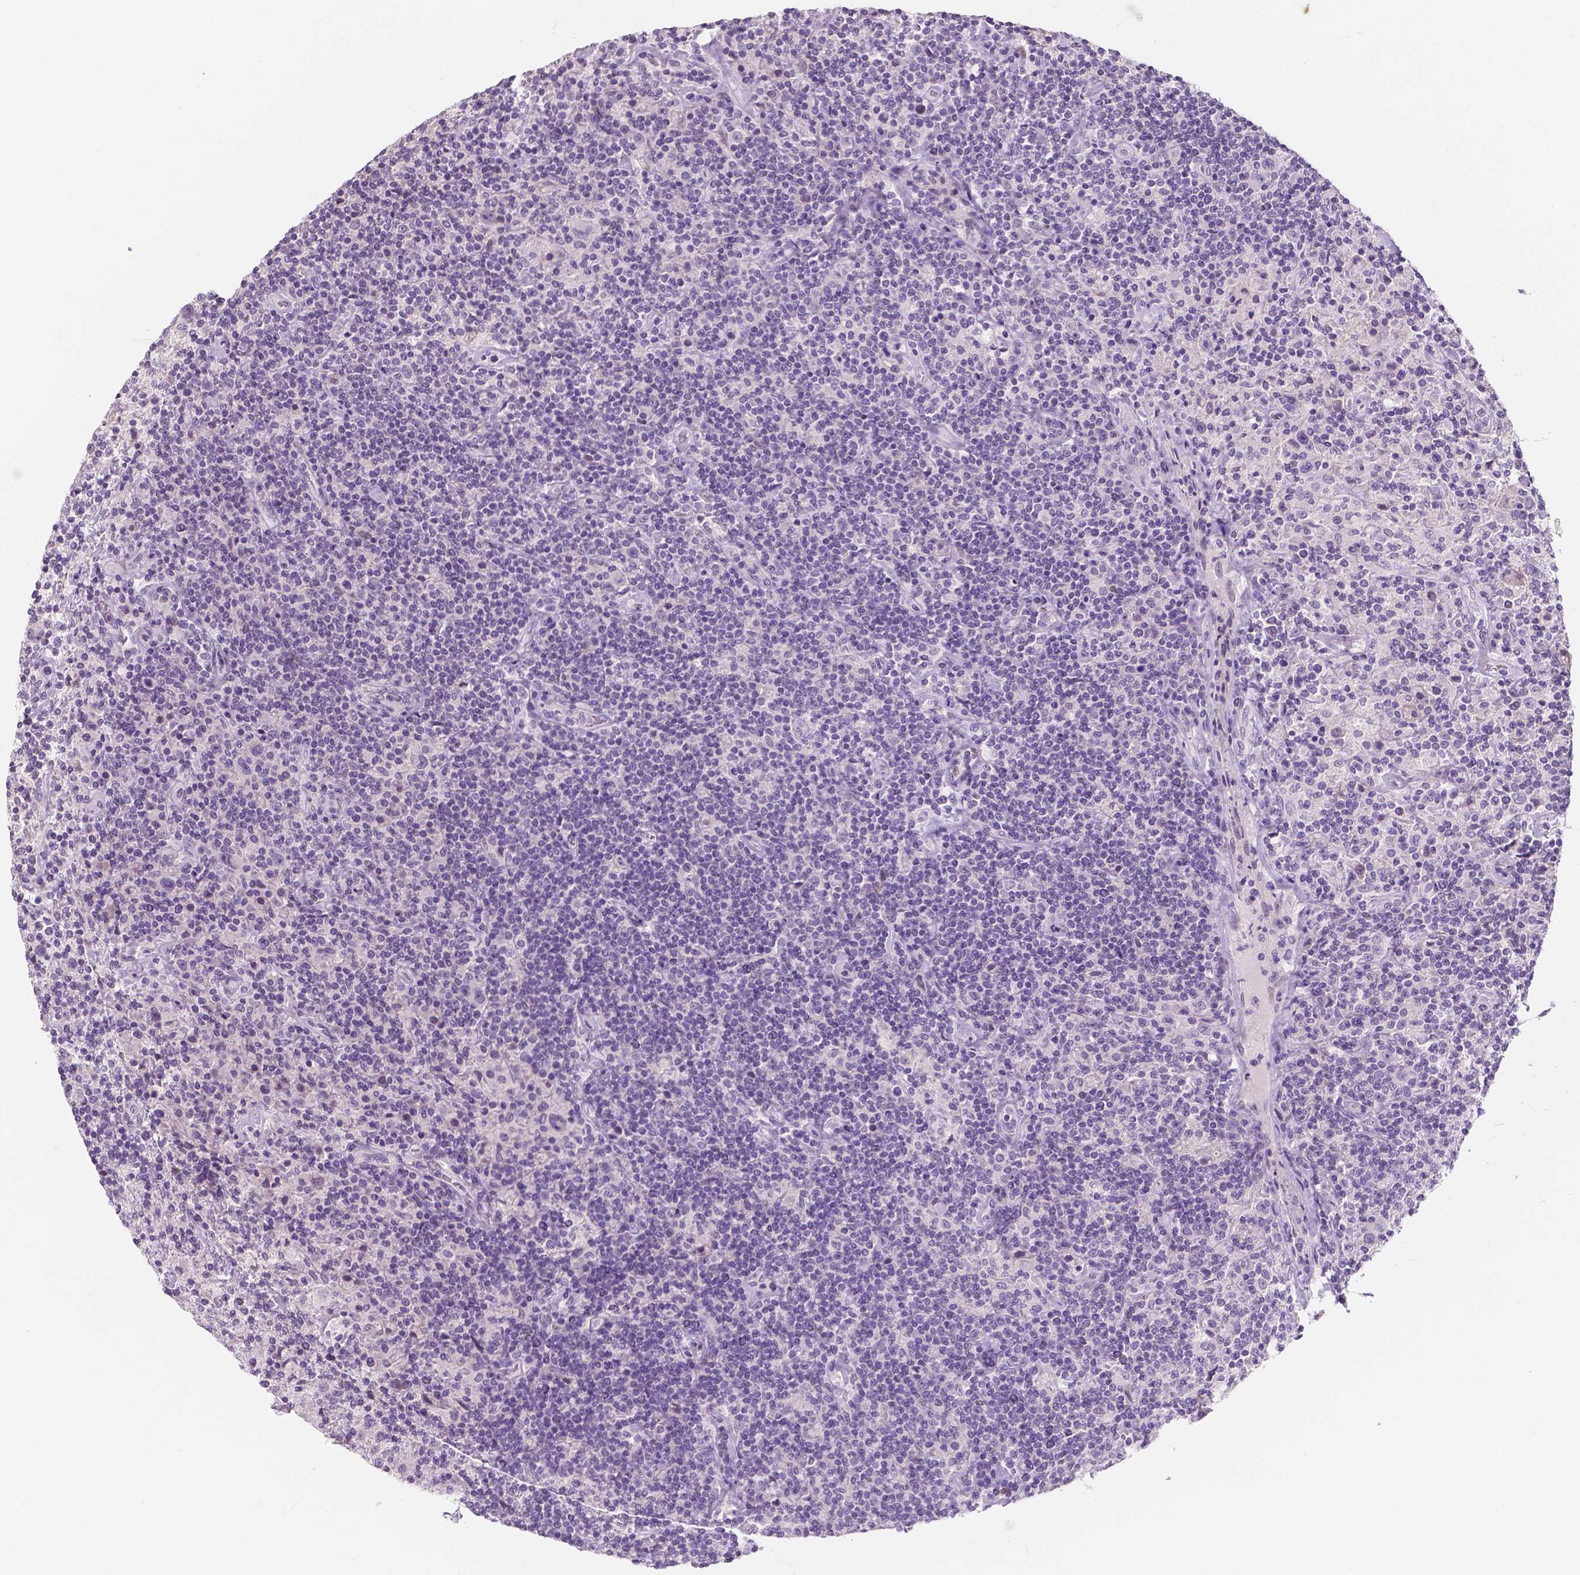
{"staining": {"intensity": "negative", "quantity": "none", "location": "none"}, "tissue": "lymphoma", "cell_type": "Tumor cells", "image_type": "cancer", "snomed": [{"axis": "morphology", "description": "Hodgkin's disease, NOS"}, {"axis": "topography", "description": "Lymph node"}], "caption": "Immunohistochemistry of lymphoma exhibits no positivity in tumor cells.", "gene": "TAL1", "patient": {"sex": "male", "age": 70}}